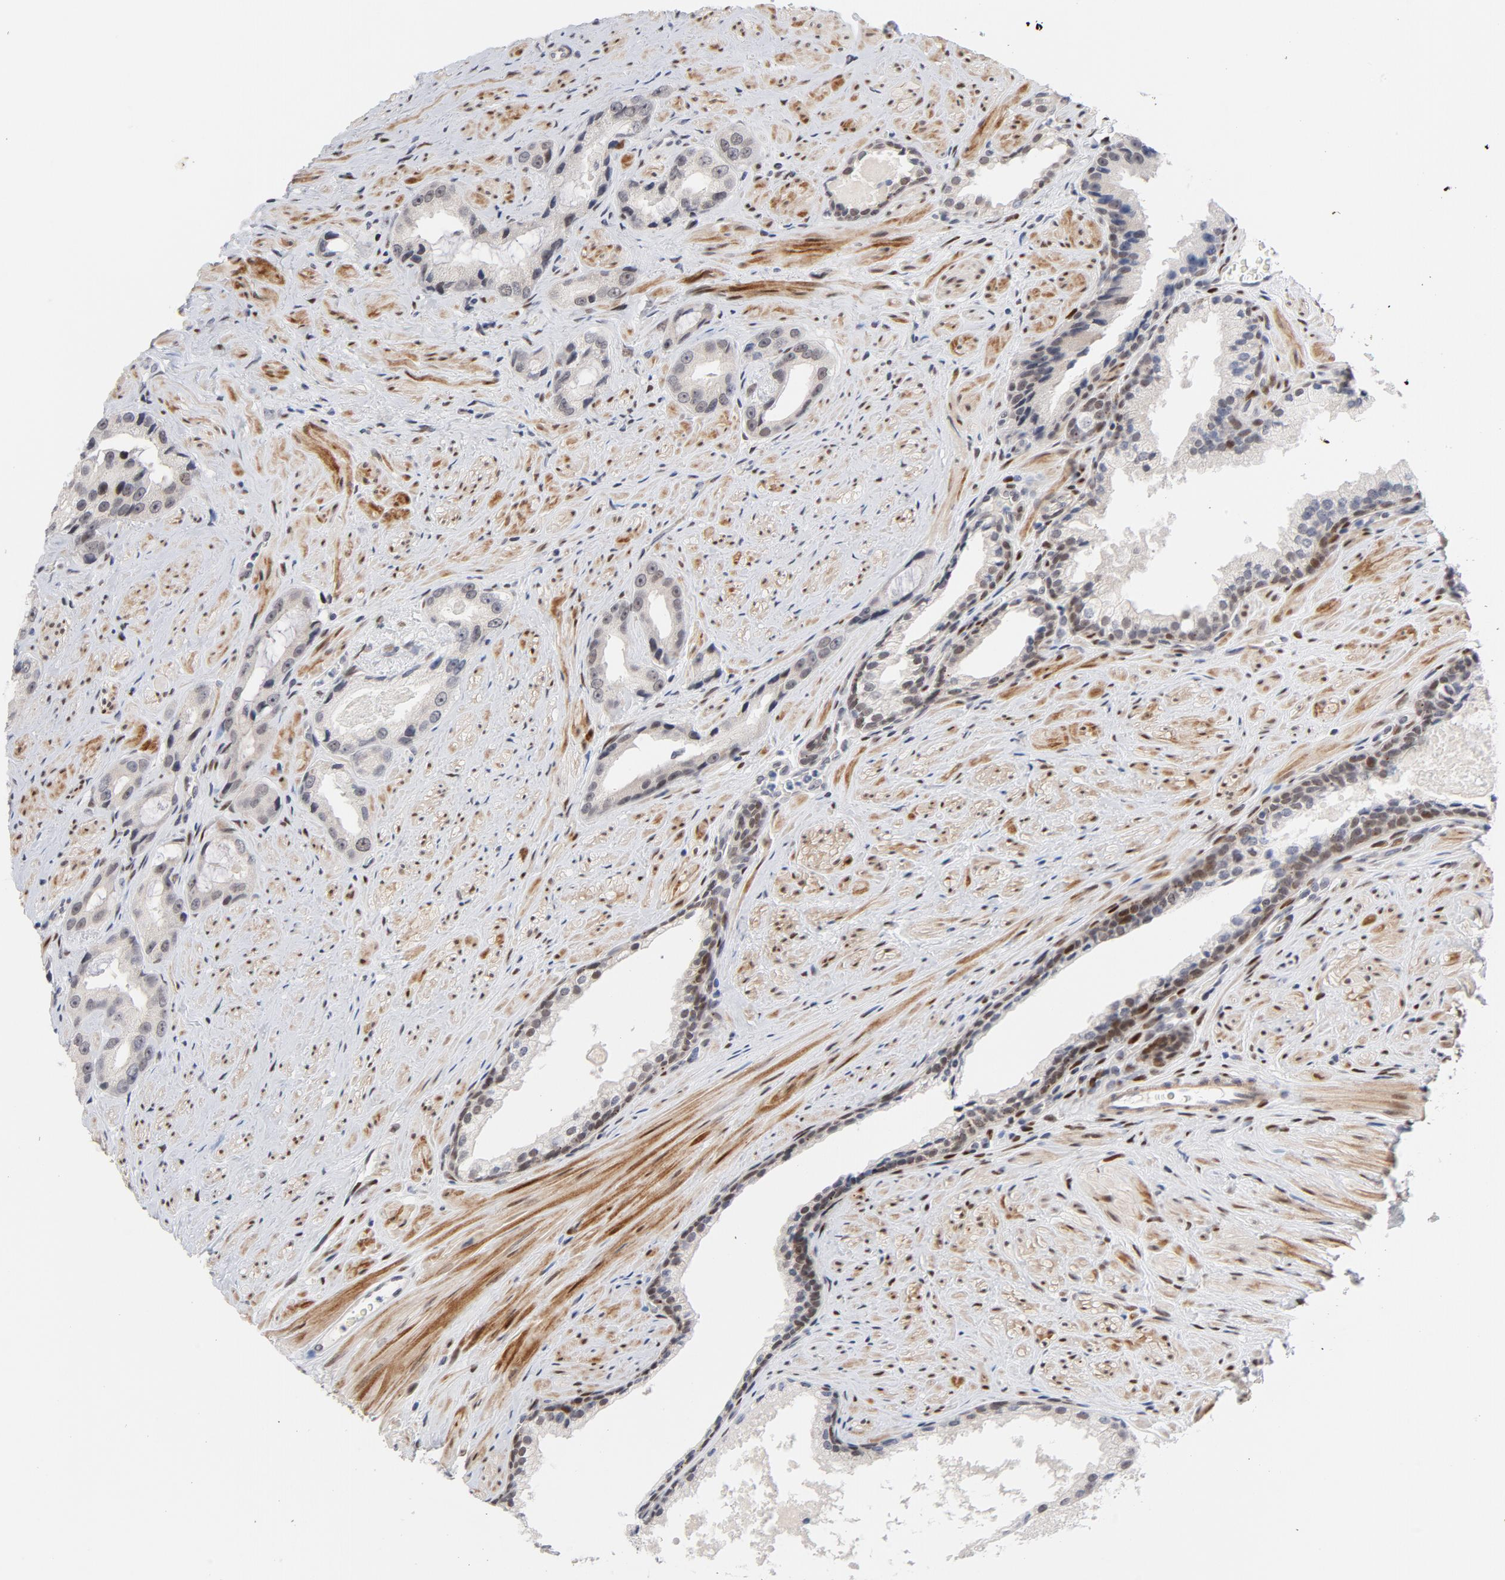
{"staining": {"intensity": "moderate", "quantity": "<25%", "location": "nuclear"}, "tissue": "prostate cancer", "cell_type": "Tumor cells", "image_type": "cancer", "snomed": [{"axis": "morphology", "description": "Adenocarcinoma, Medium grade"}, {"axis": "topography", "description": "Prostate"}], "caption": "Immunohistochemistry photomicrograph of human prostate cancer stained for a protein (brown), which displays low levels of moderate nuclear positivity in approximately <25% of tumor cells.", "gene": "NFIC", "patient": {"sex": "male", "age": 60}}